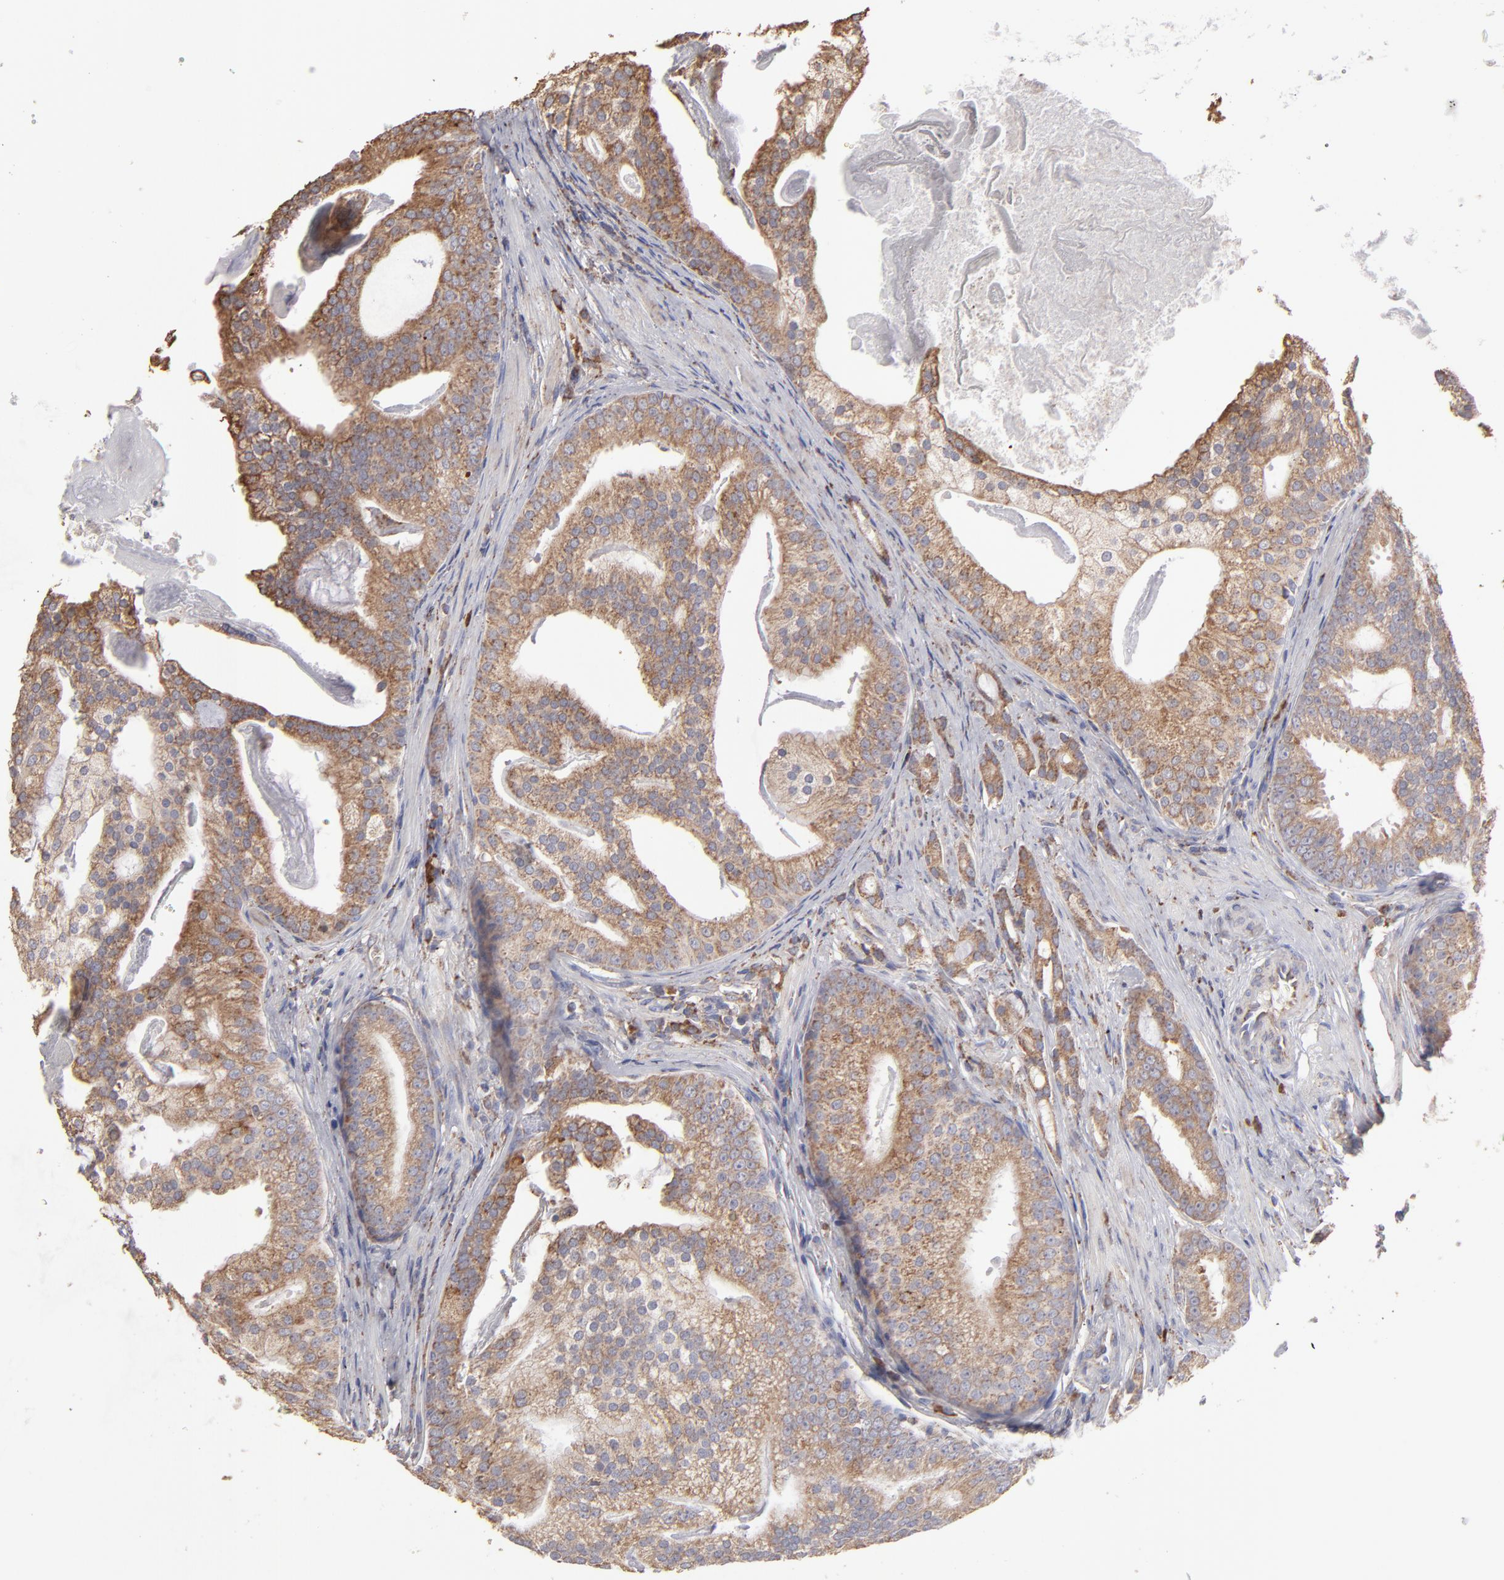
{"staining": {"intensity": "moderate", "quantity": ">75%", "location": "cytoplasmic/membranous"}, "tissue": "prostate cancer", "cell_type": "Tumor cells", "image_type": "cancer", "snomed": [{"axis": "morphology", "description": "Adenocarcinoma, Low grade"}, {"axis": "topography", "description": "Prostate"}], "caption": "An immunohistochemistry (IHC) image of tumor tissue is shown. Protein staining in brown shows moderate cytoplasmic/membranous positivity in prostate cancer within tumor cells.", "gene": "CALR", "patient": {"sex": "male", "age": 58}}